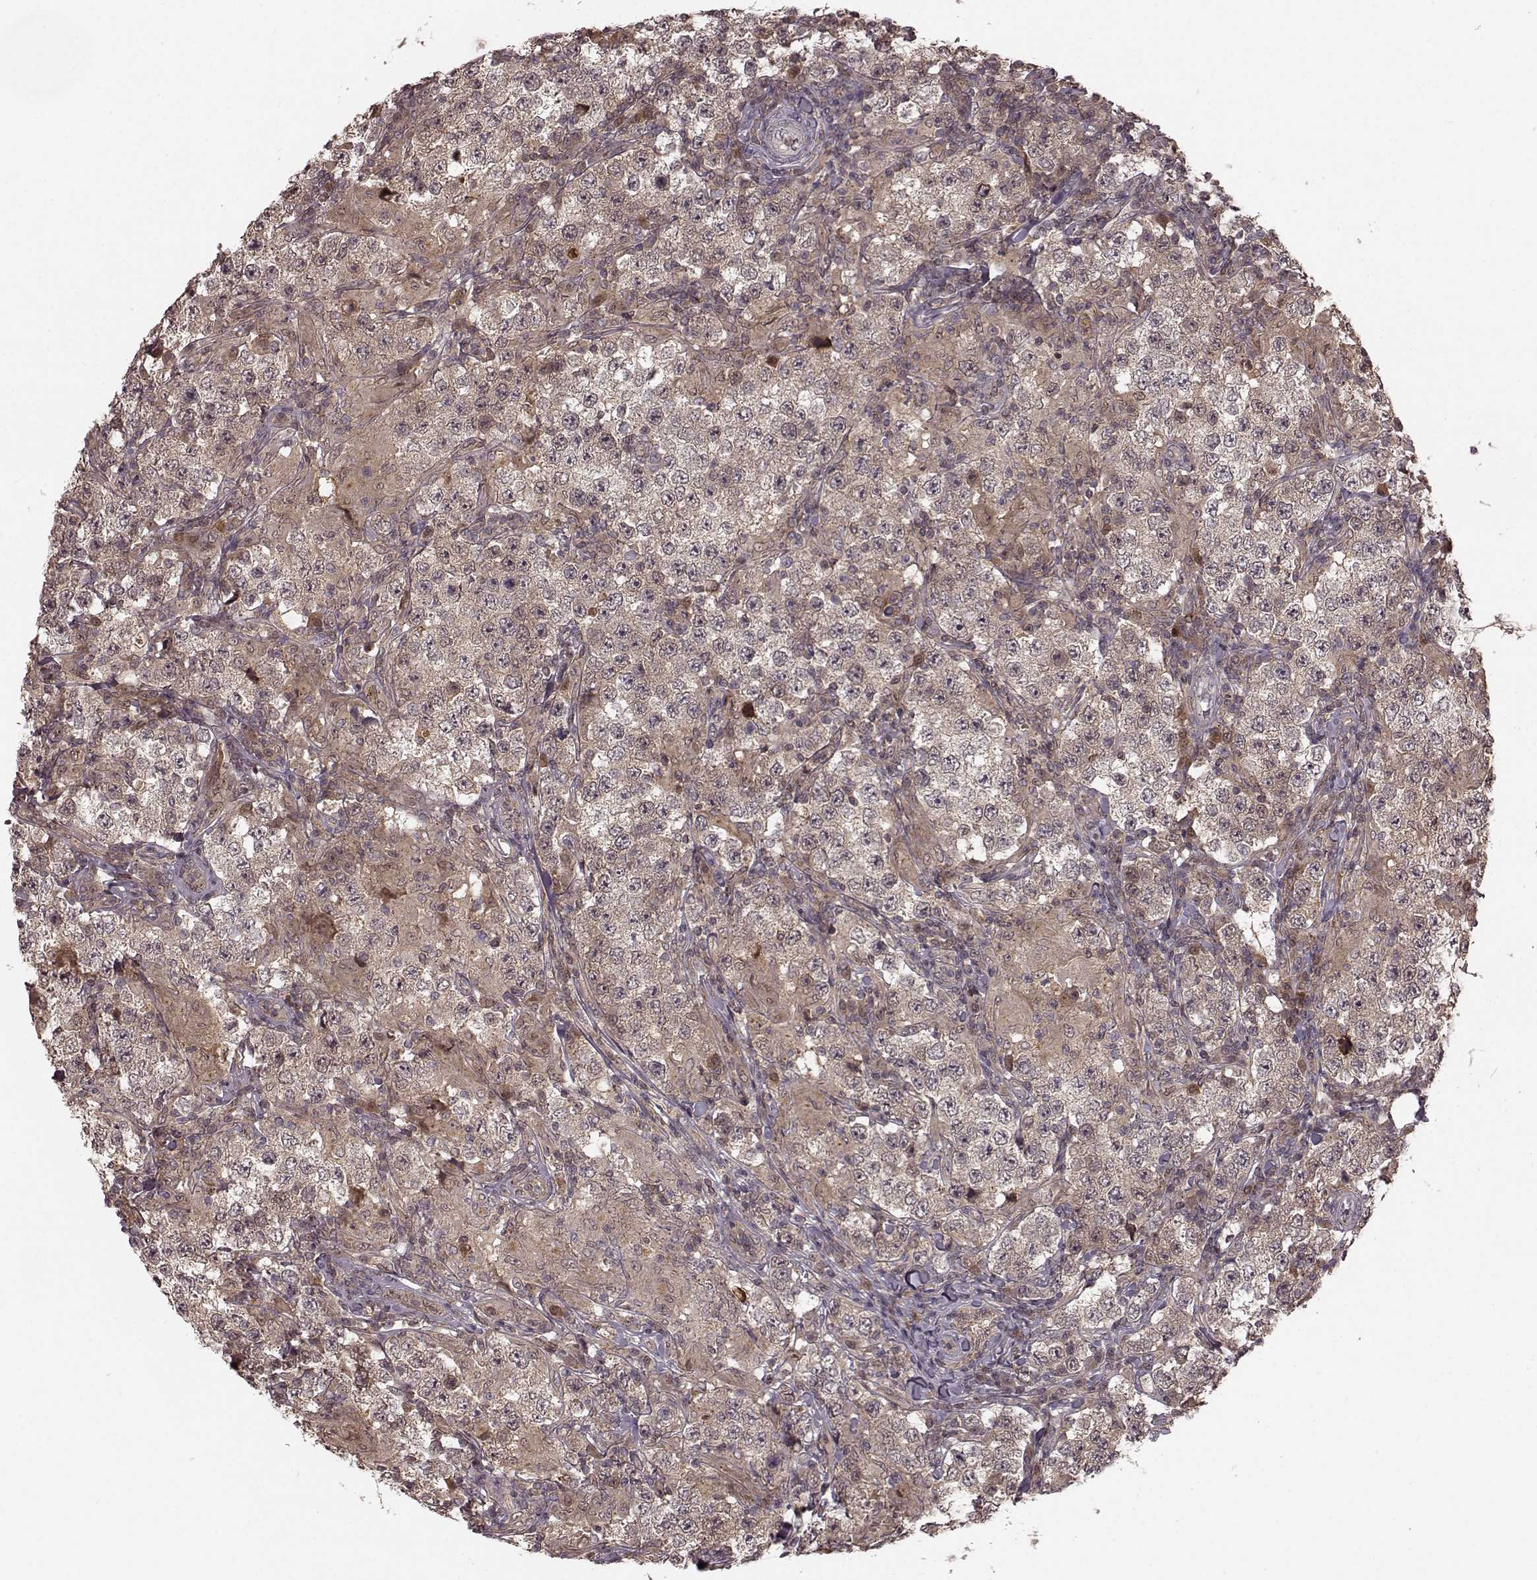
{"staining": {"intensity": "weak", "quantity": "25%-75%", "location": "cytoplasmic/membranous"}, "tissue": "testis cancer", "cell_type": "Tumor cells", "image_type": "cancer", "snomed": [{"axis": "morphology", "description": "Seminoma, NOS"}, {"axis": "morphology", "description": "Carcinoma, Embryonal, NOS"}, {"axis": "topography", "description": "Testis"}], "caption": "Immunohistochemistry of human testis cancer displays low levels of weak cytoplasmic/membranous positivity in approximately 25%-75% of tumor cells.", "gene": "GSS", "patient": {"sex": "male", "age": 41}}